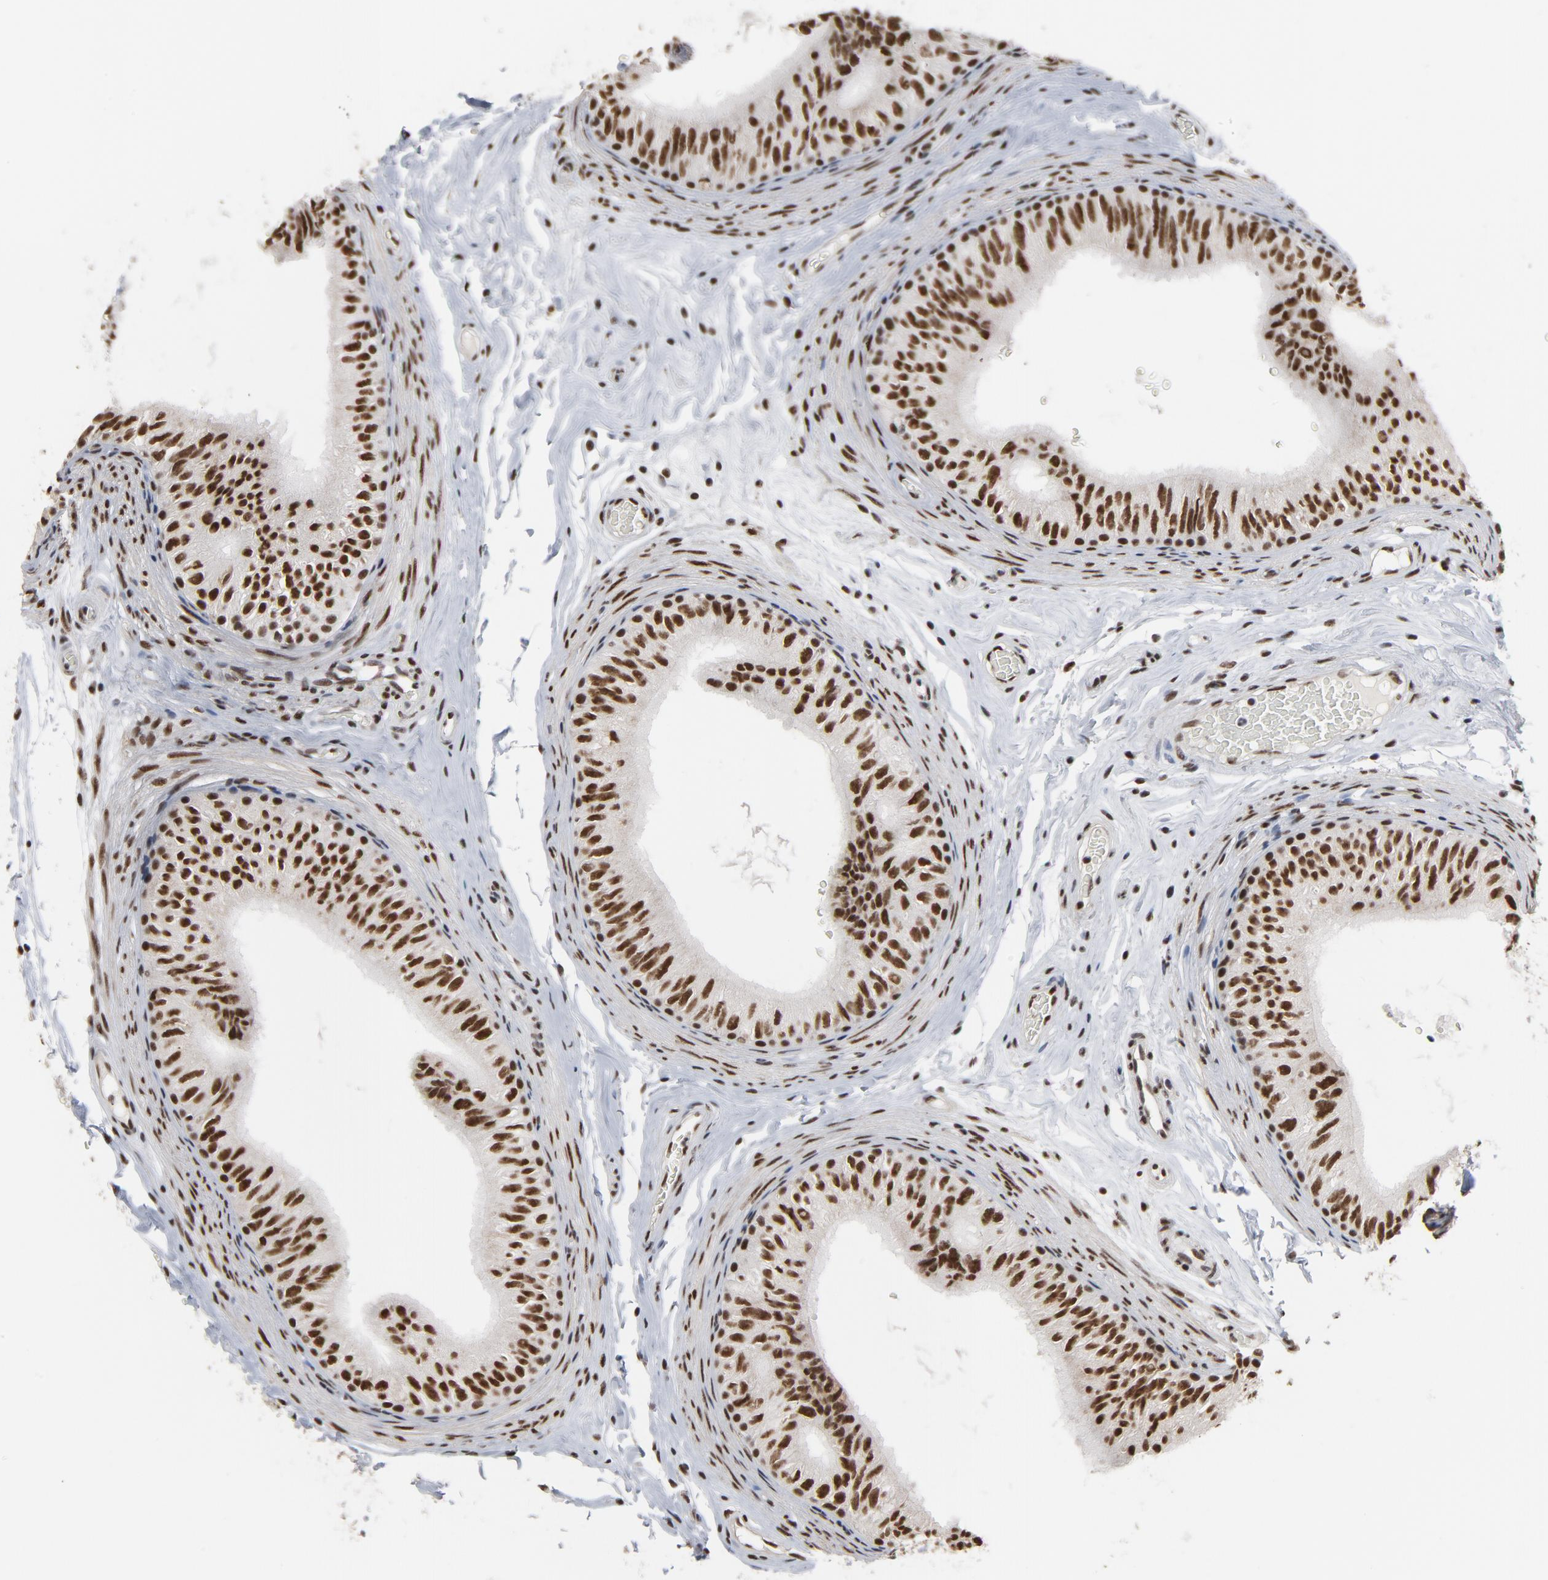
{"staining": {"intensity": "strong", "quantity": ">75%", "location": "nuclear"}, "tissue": "epididymis", "cell_type": "Glandular cells", "image_type": "normal", "snomed": [{"axis": "morphology", "description": "Normal tissue, NOS"}, {"axis": "topography", "description": "Testis"}, {"axis": "topography", "description": "Epididymis"}], "caption": "Immunohistochemistry (IHC) image of unremarkable epididymis: epididymis stained using IHC shows high levels of strong protein expression localized specifically in the nuclear of glandular cells, appearing as a nuclear brown color.", "gene": "MRE11", "patient": {"sex": "male", "age": 36}}